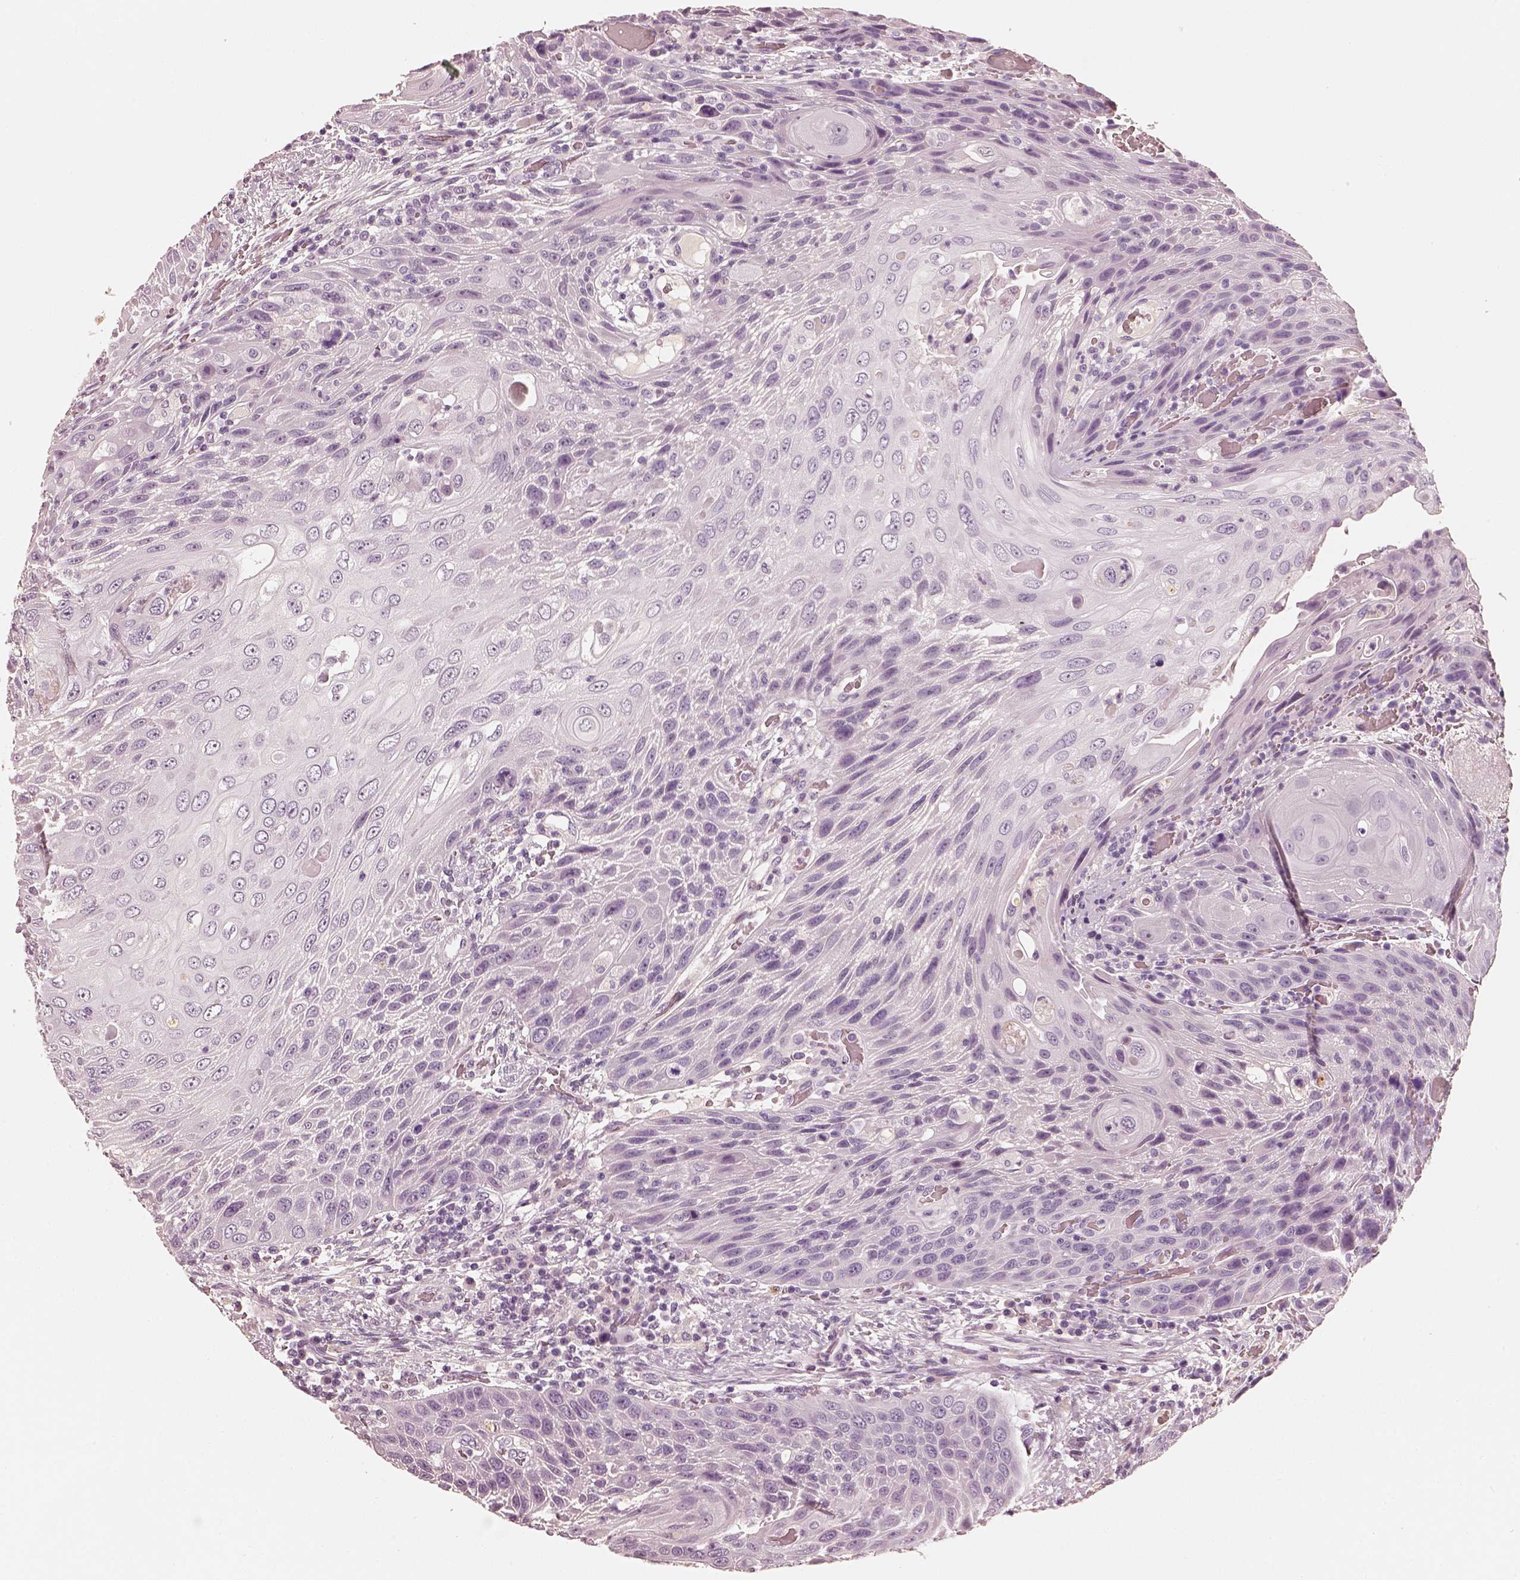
{"staining": {"intensity": "negative", "quantity": "none", "location": "none"}, "tissue": "head and neck cancer", "cell_type": "Tumor cells", "image_type": "cancer", "snomed": [{"axis": "morphology", "description": "Squamous cell carcinoma, NOS"}, {"axis": "topography", "description": "Head-Neck"}], "caption": "Human head and neck cancer stained for a protein using IHC displays no positivity in tumor cells.", "gene": "RS1", "patient": {"sex": "male", "age": 69}}